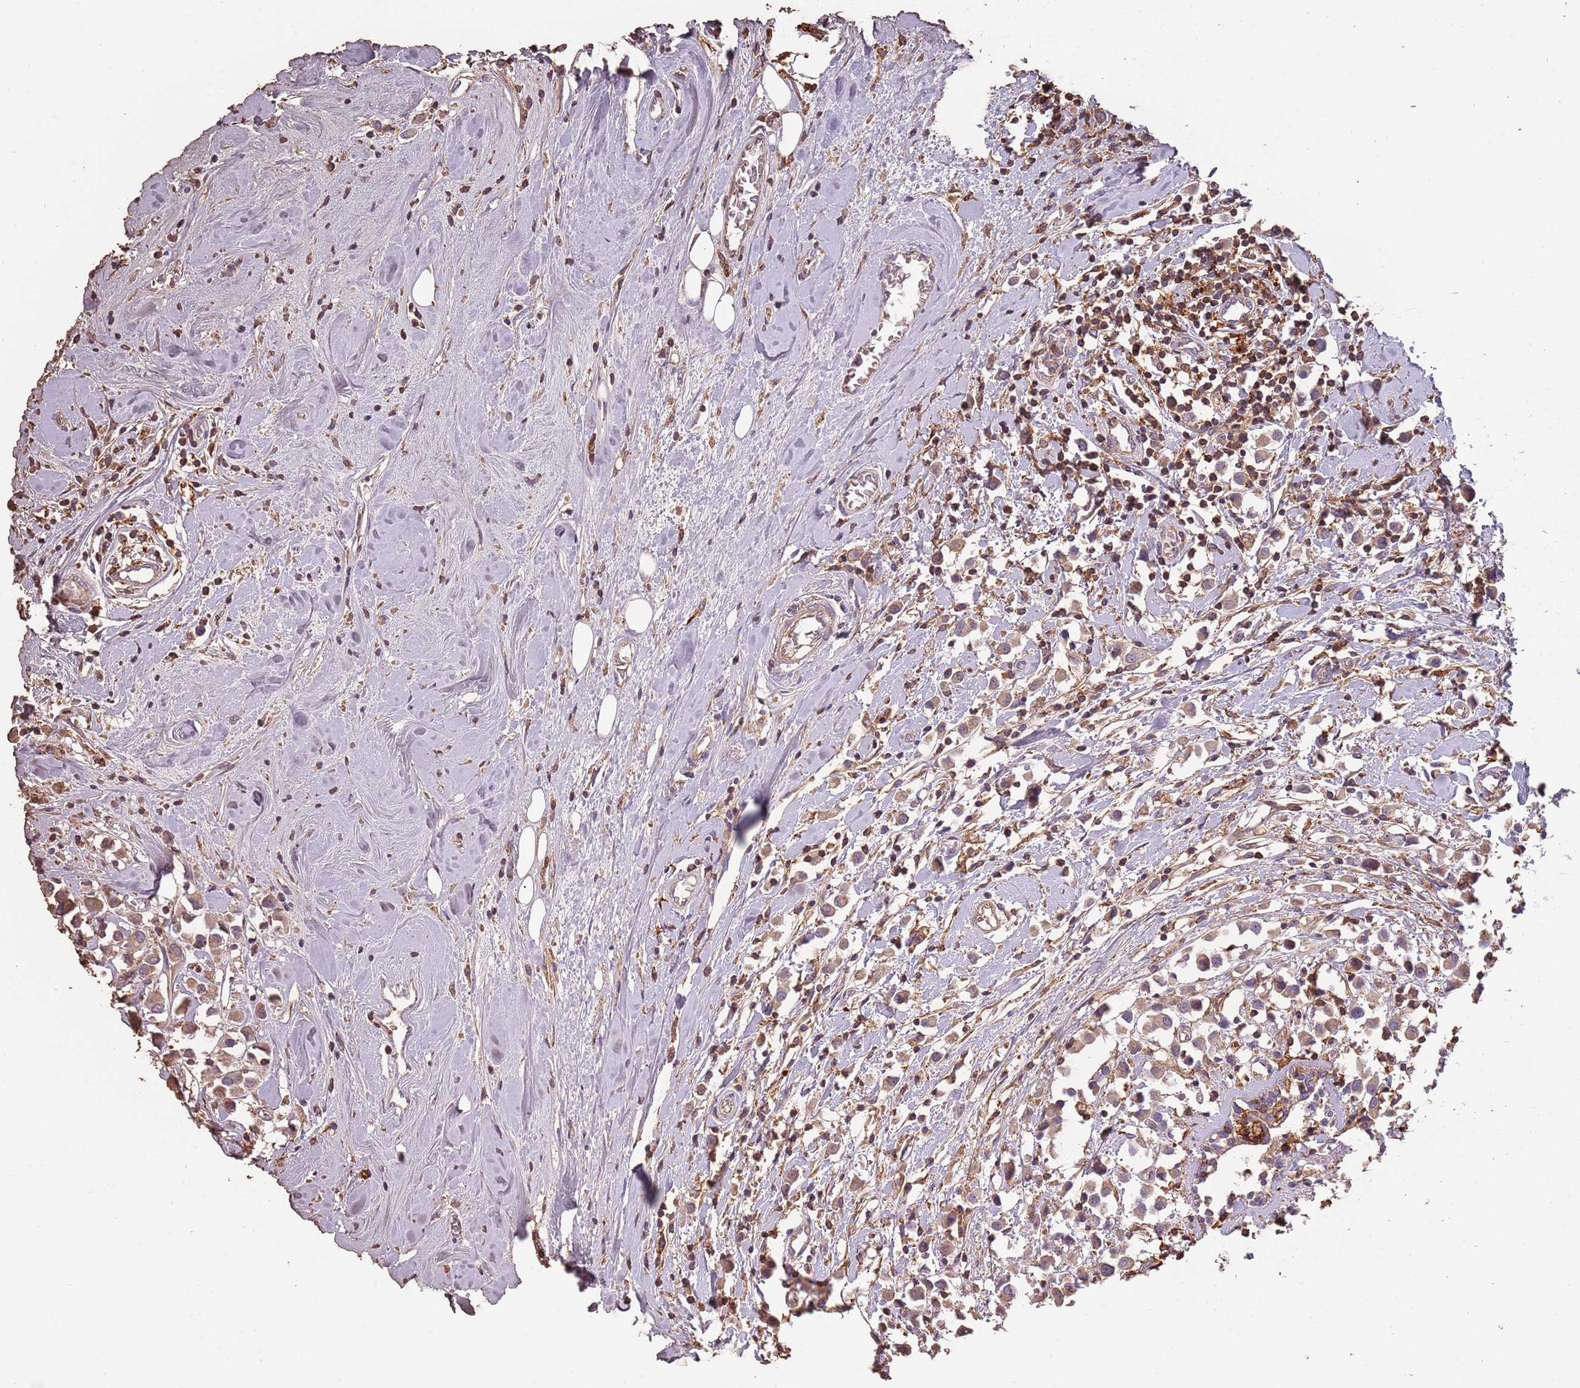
{"staining": {"intensity": "moderate", "quantity": ">75%", "location": "cytoplasmic/membranous"}, "tissue": "breast cancer", "cell_type": "Tumor cells", "image_type": "cancer", "snomed": [{"axis": "morphology", "description": "Duct carcinoma"}, {"axis": "topography", "description": "Breast"}], "caption": "Breast cancer stained with immunohistochemistry displays moderate cytoplasmic/membranous expression in about >75% of tumor cells.", "gene": "FECH", "patient": {"sex": "female", "age": 61}}